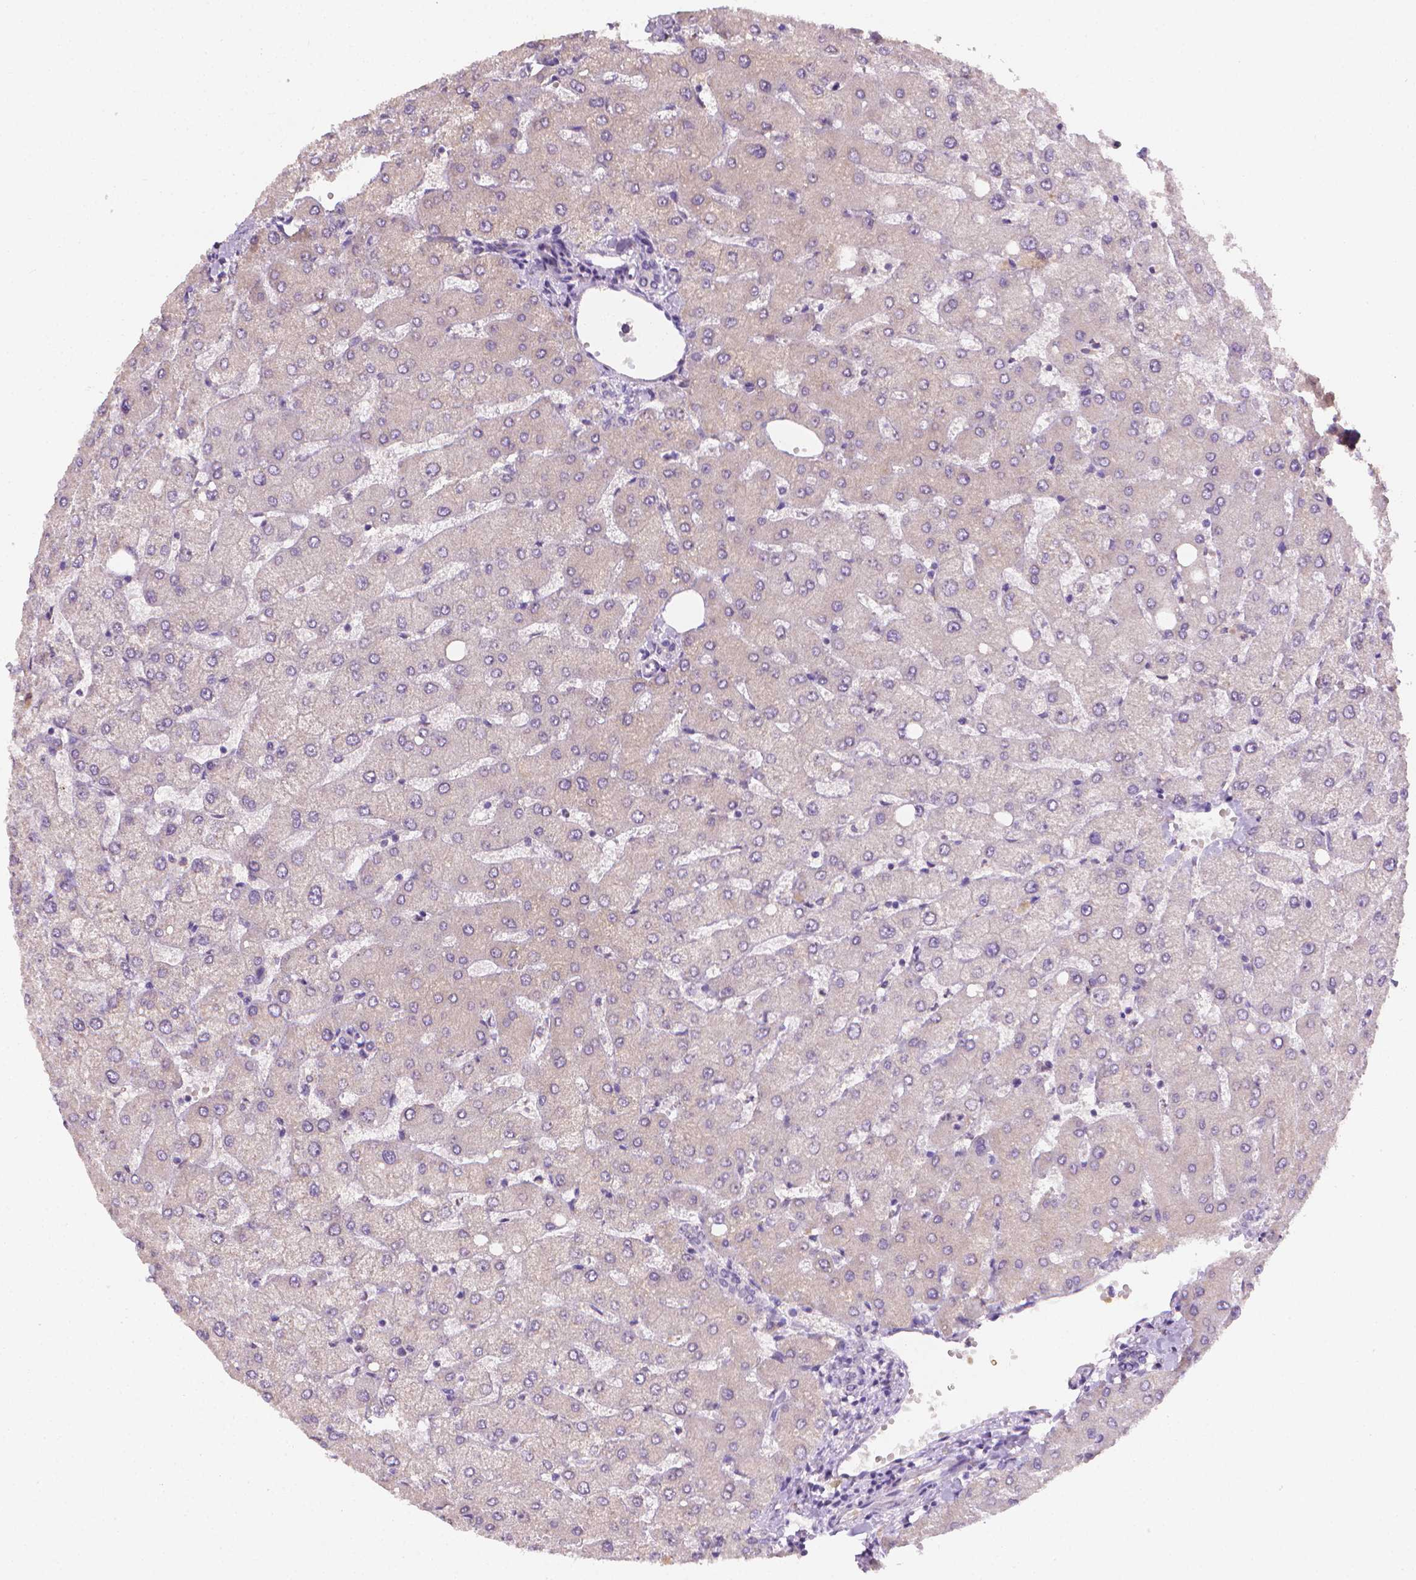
{"staining": {"intensity": "negative", "quantity": "none", "location": "none"}, "tissue": "liver", "cell_type": "Cholangiocytes", "image_type": "normal", "snomed": [{"axis": "morphology", "description": "Normal tissue, NOS"}, {"axis": "topography", "description": "Liver"}], "caption": "Cholangiocytes are negative for brown protein staining in unremarkable liver. Brightfield microscopy of IHC stained with DAB (brown) and hematoxylin (blue), captured at high magnification.", "gene": "FASN", "patient": {"sex": "female", "age": 54}}